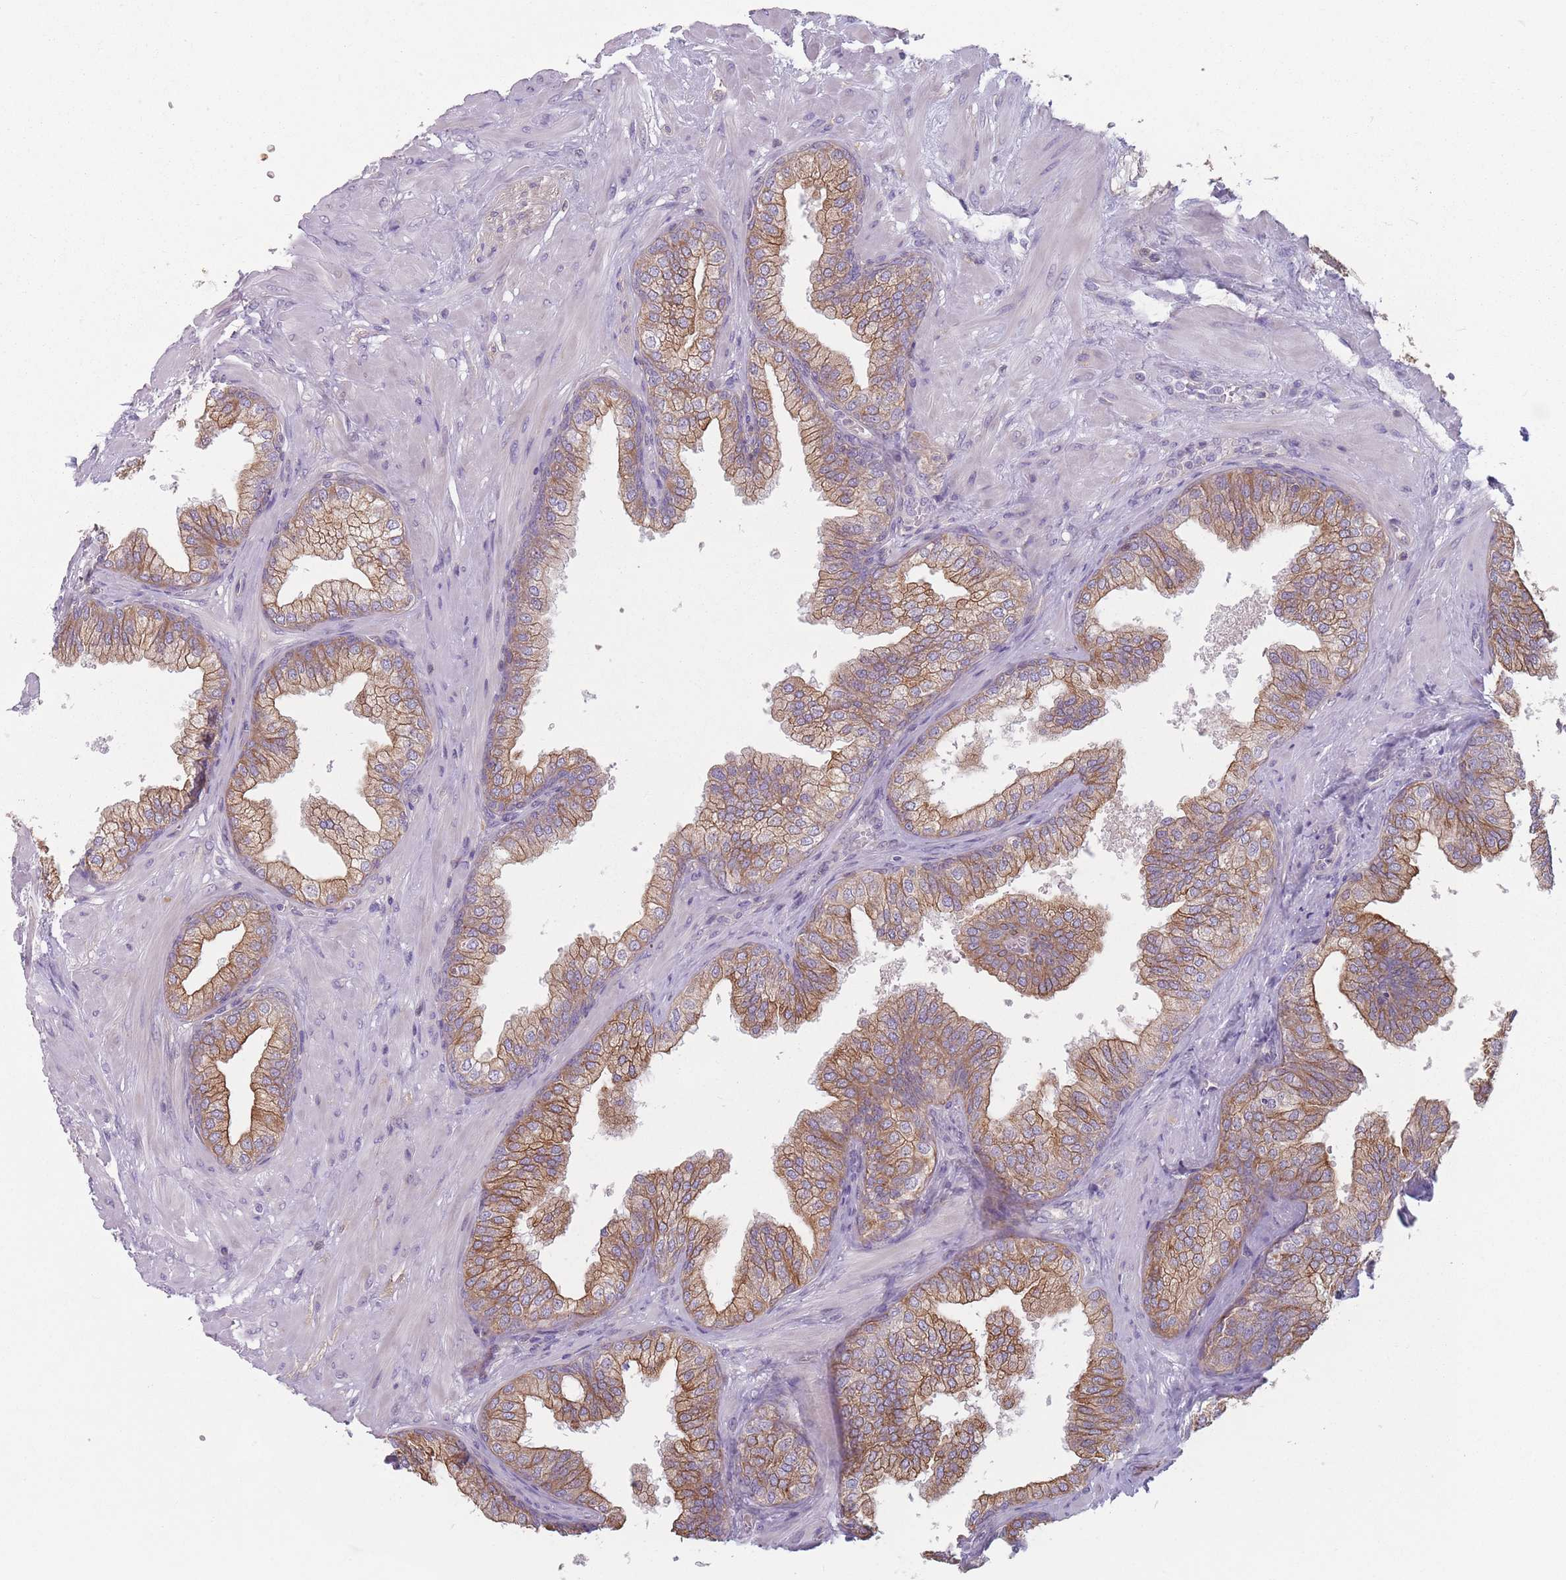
{"staining": {"intensity": "moderate", "quantity": ">75%", "location": "cytoplasmic/membranous"}, "tissue": "prostate", "cell_type": "Glandular cells", "image_type": "normal", "snomed": [{"axis": "morphology", "description": "Normal tissue, NOS"}, {"axis": "topography", "description": "Prostate"}], "caption": "Immunohistochemistry (IHC) of unremarkable human prostate demonstrates medium levels of moderate cytoplasmic/membranous staining in approximately >75% of glandular cells. The staining was performed using DAB (3,3'-diaminobenzidine), with brown indicating positive protein expression. Nuclei are stained blue with hematoxylin.", "gene": "HSBP1L1", "patient": {"sex": "male", "age": 60}}